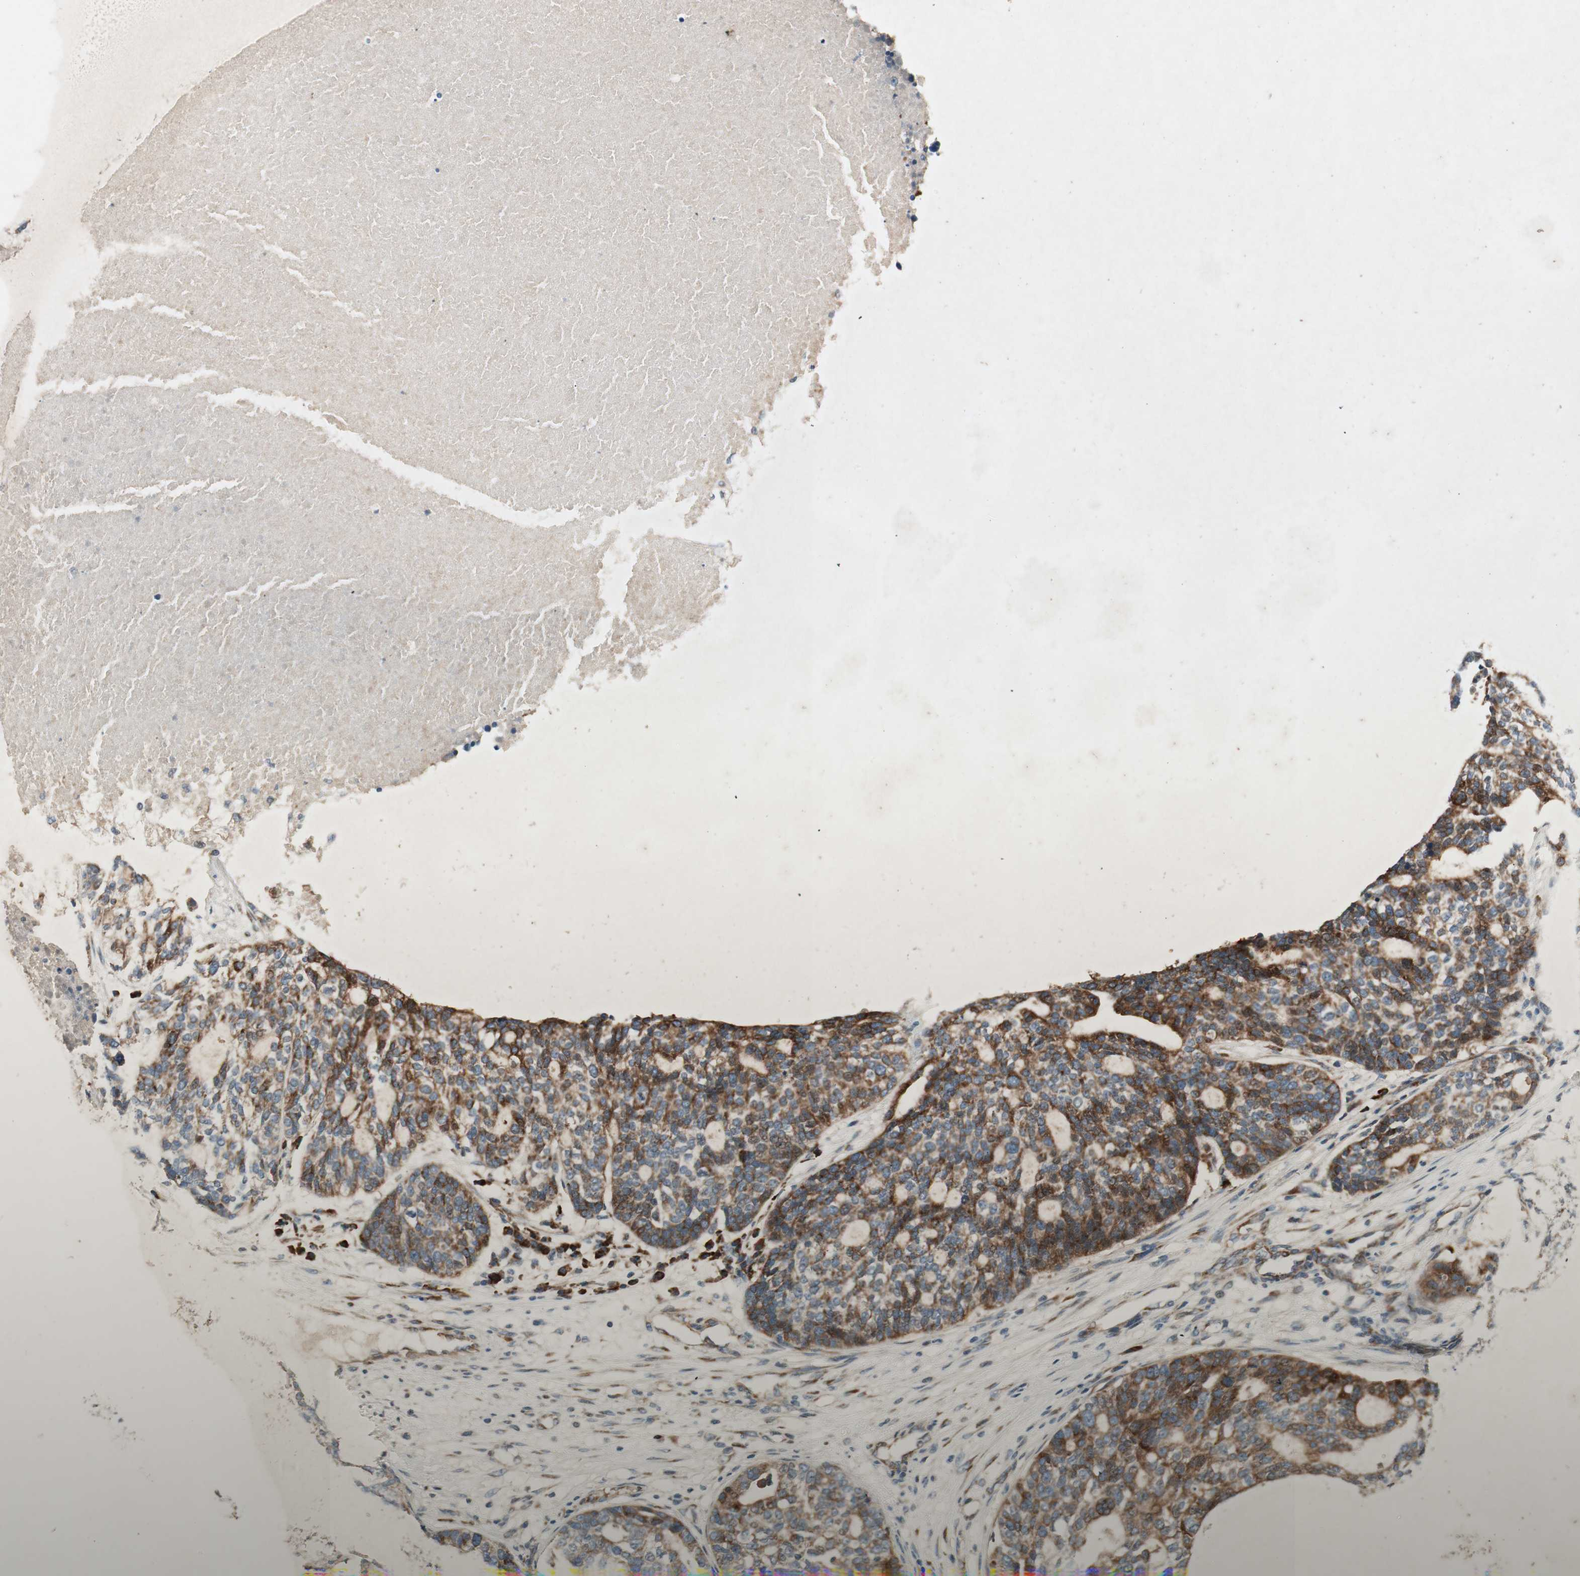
{"staining": {"intensity": "strong", "quantity": ">75%", "location": "cytoplasmic/membranous"}, "tissue": "ovarian cancer", "cell_type": "Tumor cells", "image_type": "cancer", "snomed": [{"axis": "morphology", "description": "Cystadenocarcinoma, serous, NOS"}, {"axis": "topography", "description": "Ovary"}], "caption": "The immunohistochemical stain labels strong cytoplasmic/membranous expression in tumor cells of ovarian serous cystadenocarcinoma tissue. (Stains: DAB (3,3'-diaminobenzidine) in brown, nuclei in blue, Microscopy: brightfield microscopy at high magnification).", "gene": "APOO", "patient": {"sex": "female", "age": 59}}